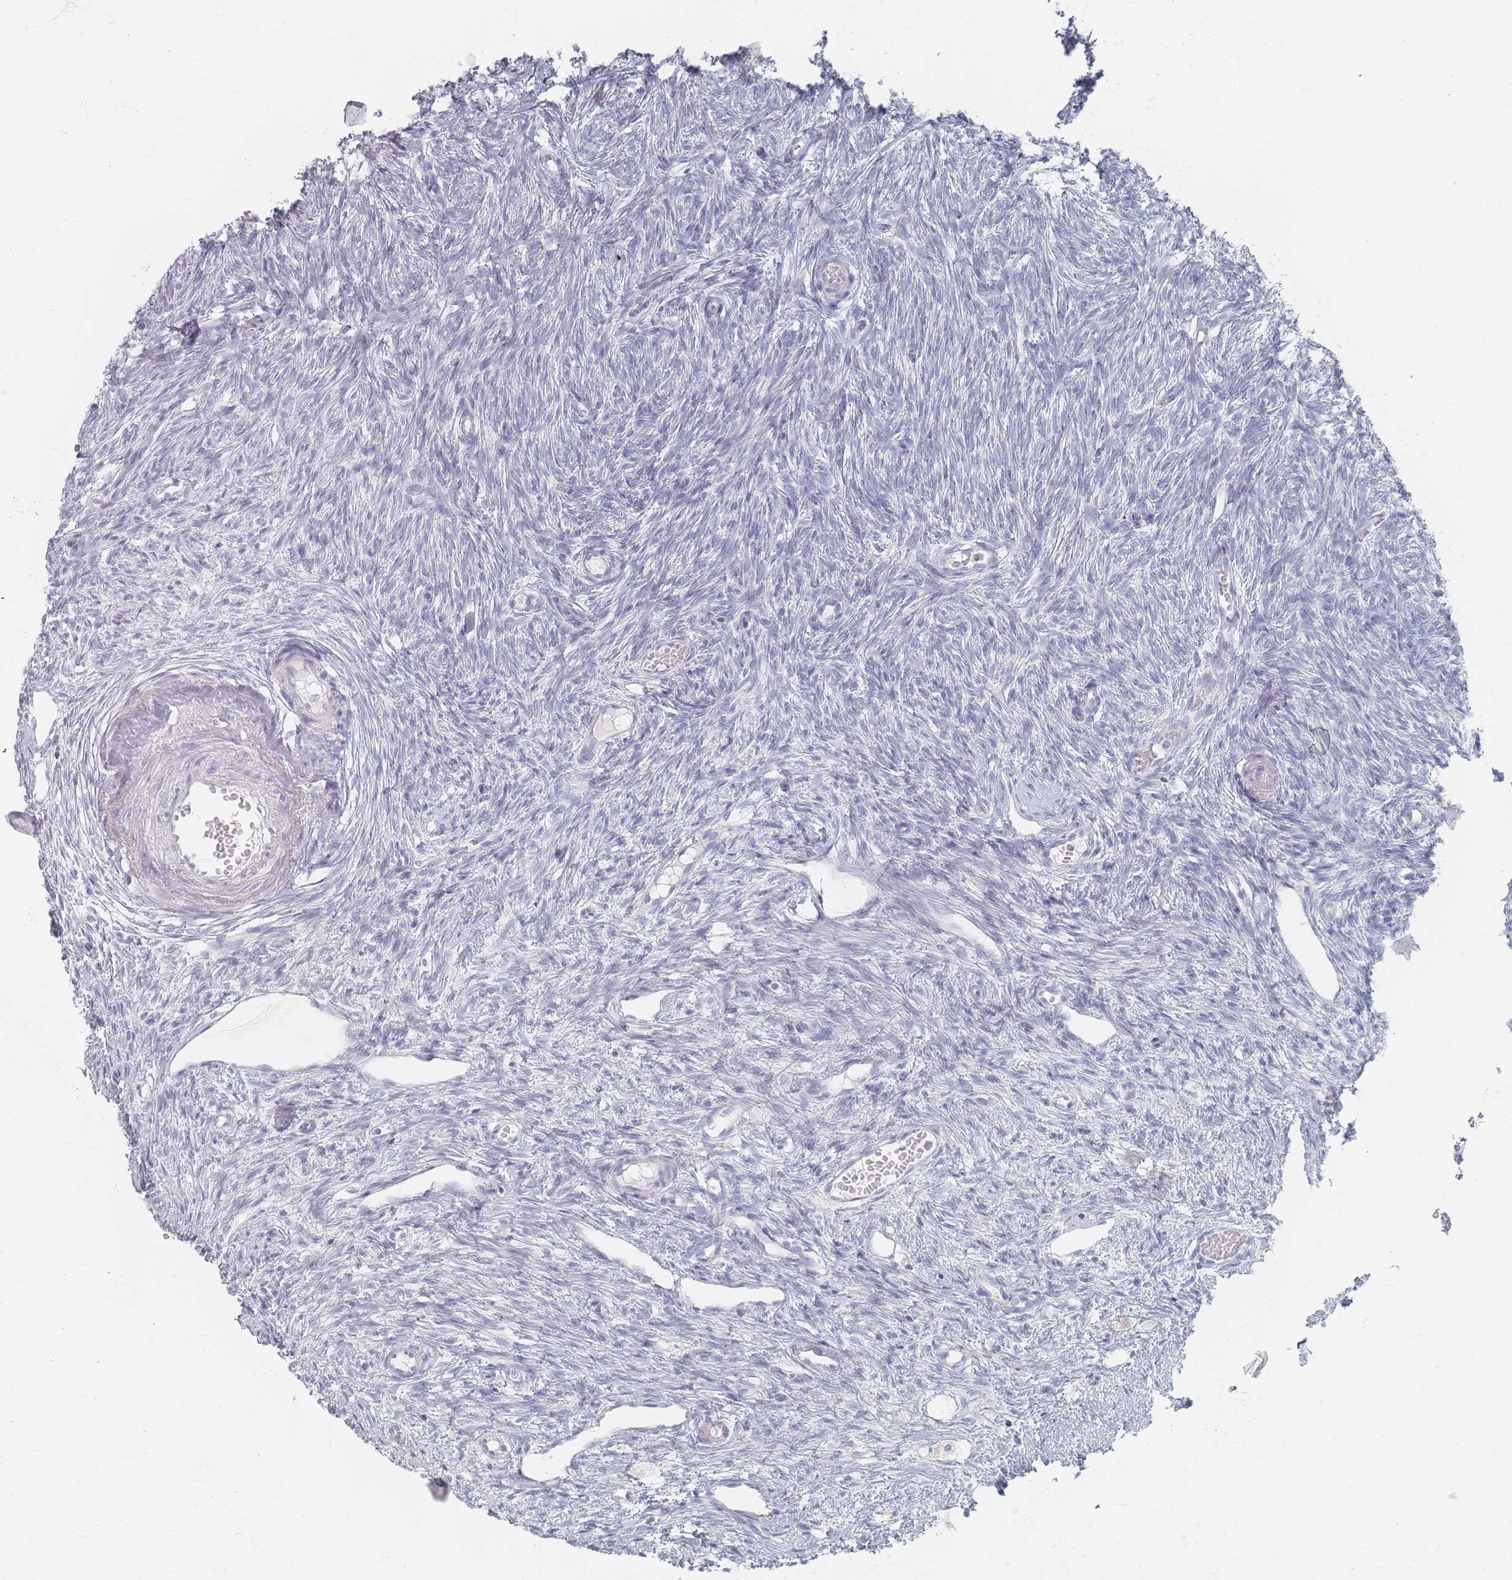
{"staining": {"intensity": "negative", "quantity": "none", "location": "none"}, "tissue": "ovary", "cell_type": "Follicle cells", "image_type": "normal", "snomed": [{"axis": "morphology", "description": "Normal tissue, NOS"}, {"axis": "topography", "description": "Ovary"}], "caption": "Immunohistochemistry (IHC) histopathology image of benign ovary stained for a protein (brown), which reveals no expression in follicle cells. (Brightfield microscopy of DAB IHC at high magnification).", "gene": "ENSG00000251357", "patient": {"sex": "female", "age": 51}}